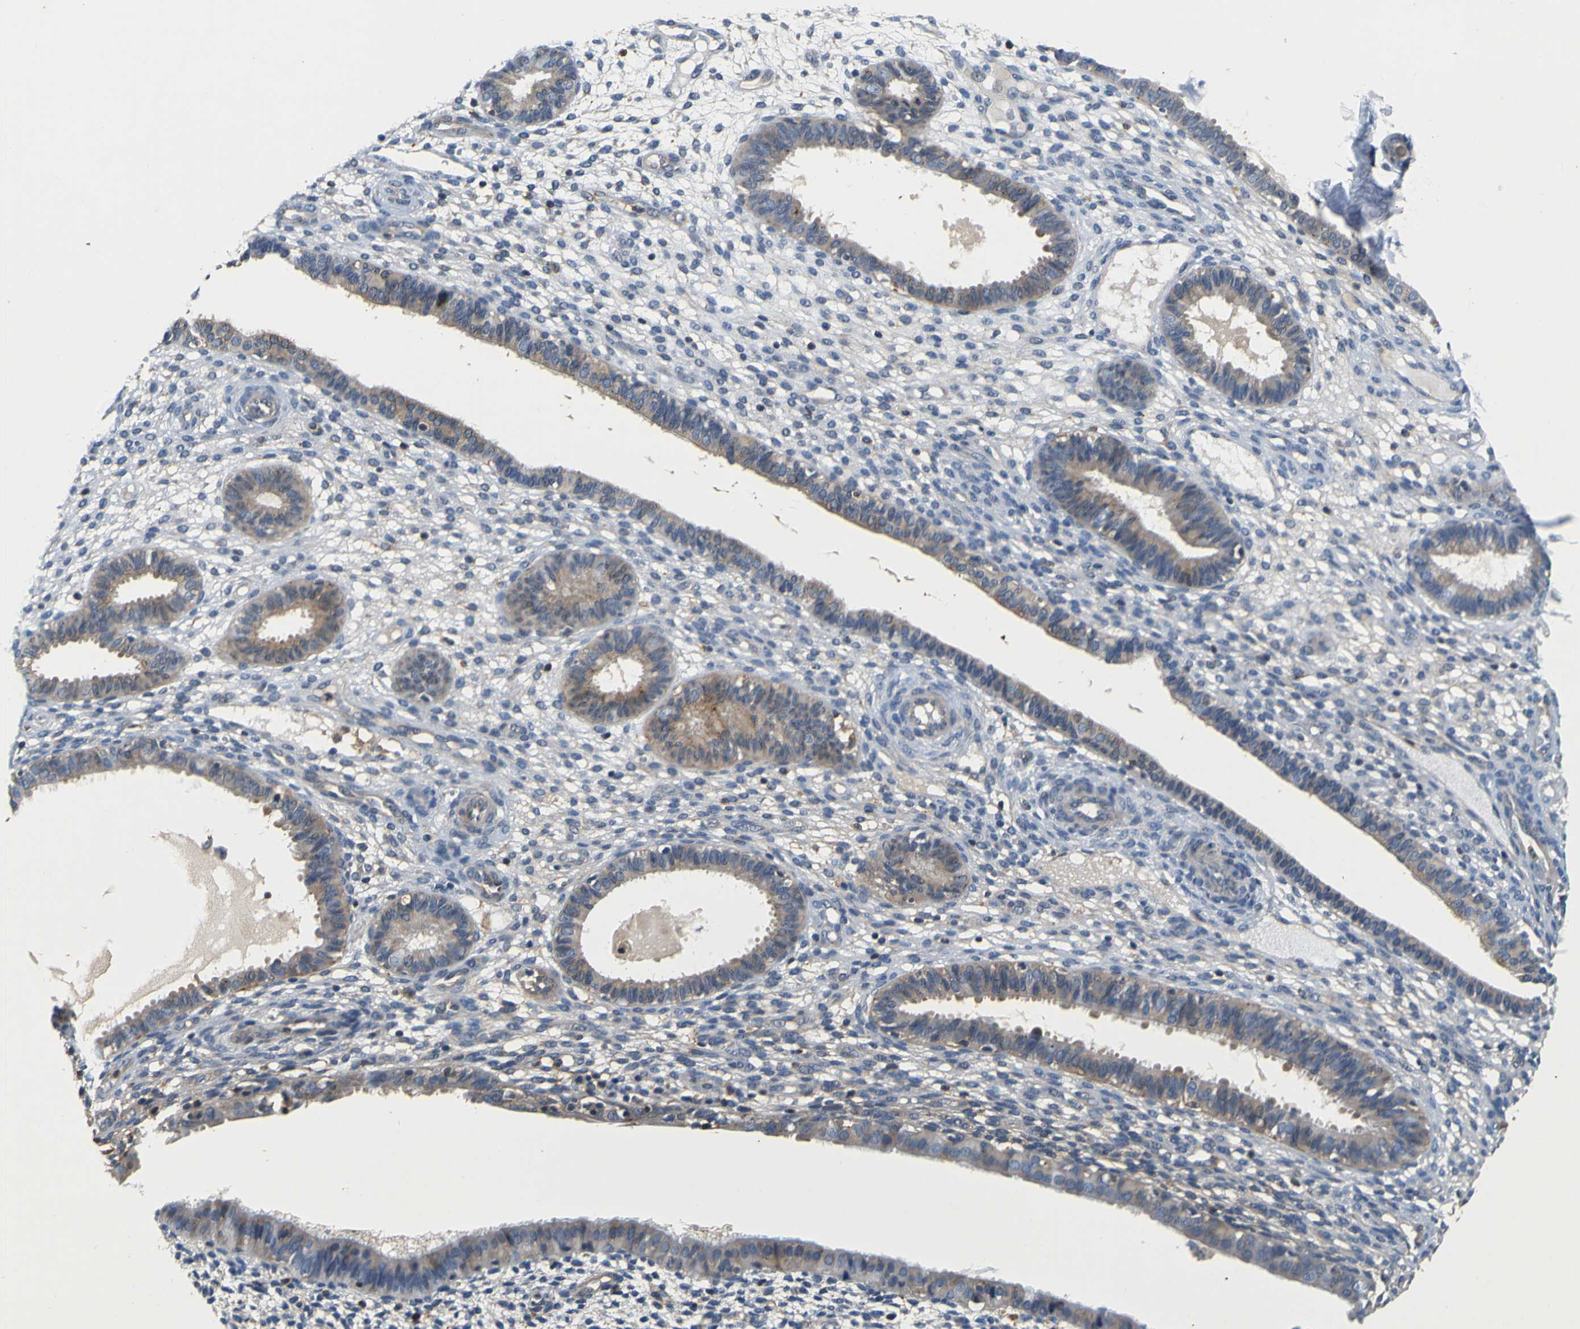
{"staining": {"intensity": "weak", "quantity": "<25%", "location": "cytoplasmic/membranous"}, "tissue": "endometrium", "cell_type": "Cells in endometrial stroma", "image_type": "normal", "snomed": [{"axis": "morphology", "description": "Normal tissue, NOS"}, {"axis": "topography", "description": "Endometrium"}], "caption": "Endometrium stained for a protein using immunohistochemistry exhibits no expression cells in endometrial stroma.", "gene": "TNIK", "patient": {"sex": "female", "age": 61}}